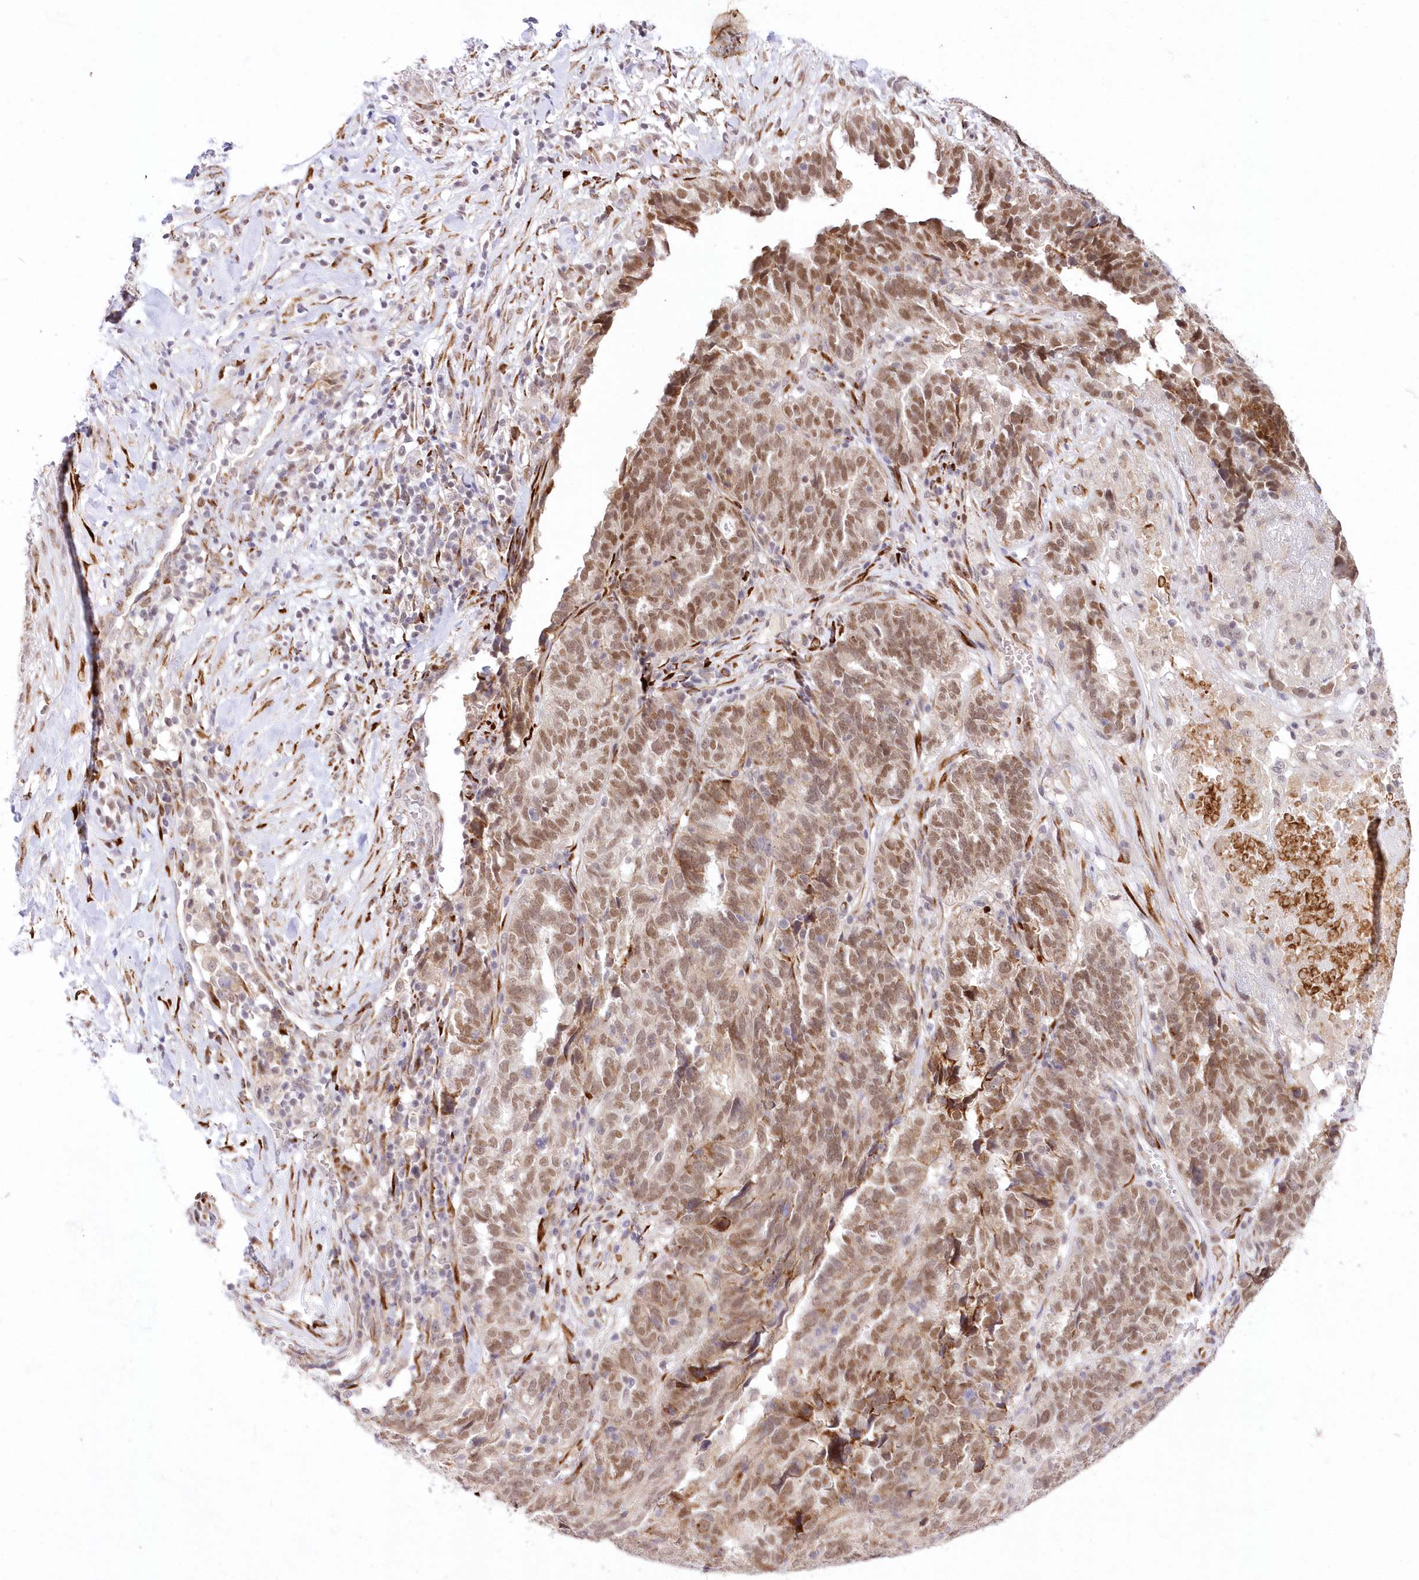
{"staining": {"intensity": "moderate", "quantity": ">75%", "location": "nuclear"}, "tissue": "ovarian cancer", "cell_type": "Tumor cells", "image_type": "cancer", "snomed": [{"axis": "morphology", "description": "Cystadenocarcinoma, serous, NOS"}, {"axis": "topography", "description": "Ovary"}], "caption": "Immunohistochemical staining of human ovarian serous cystadenocarcinoma reveals moderate nuclear protein positivity in approximately >75% of tumor cells. The protein is shown in brown color, while the nuclei are stained blue.", "gene": "LDB1", "patient": {"sex": "female", "age": 59}}